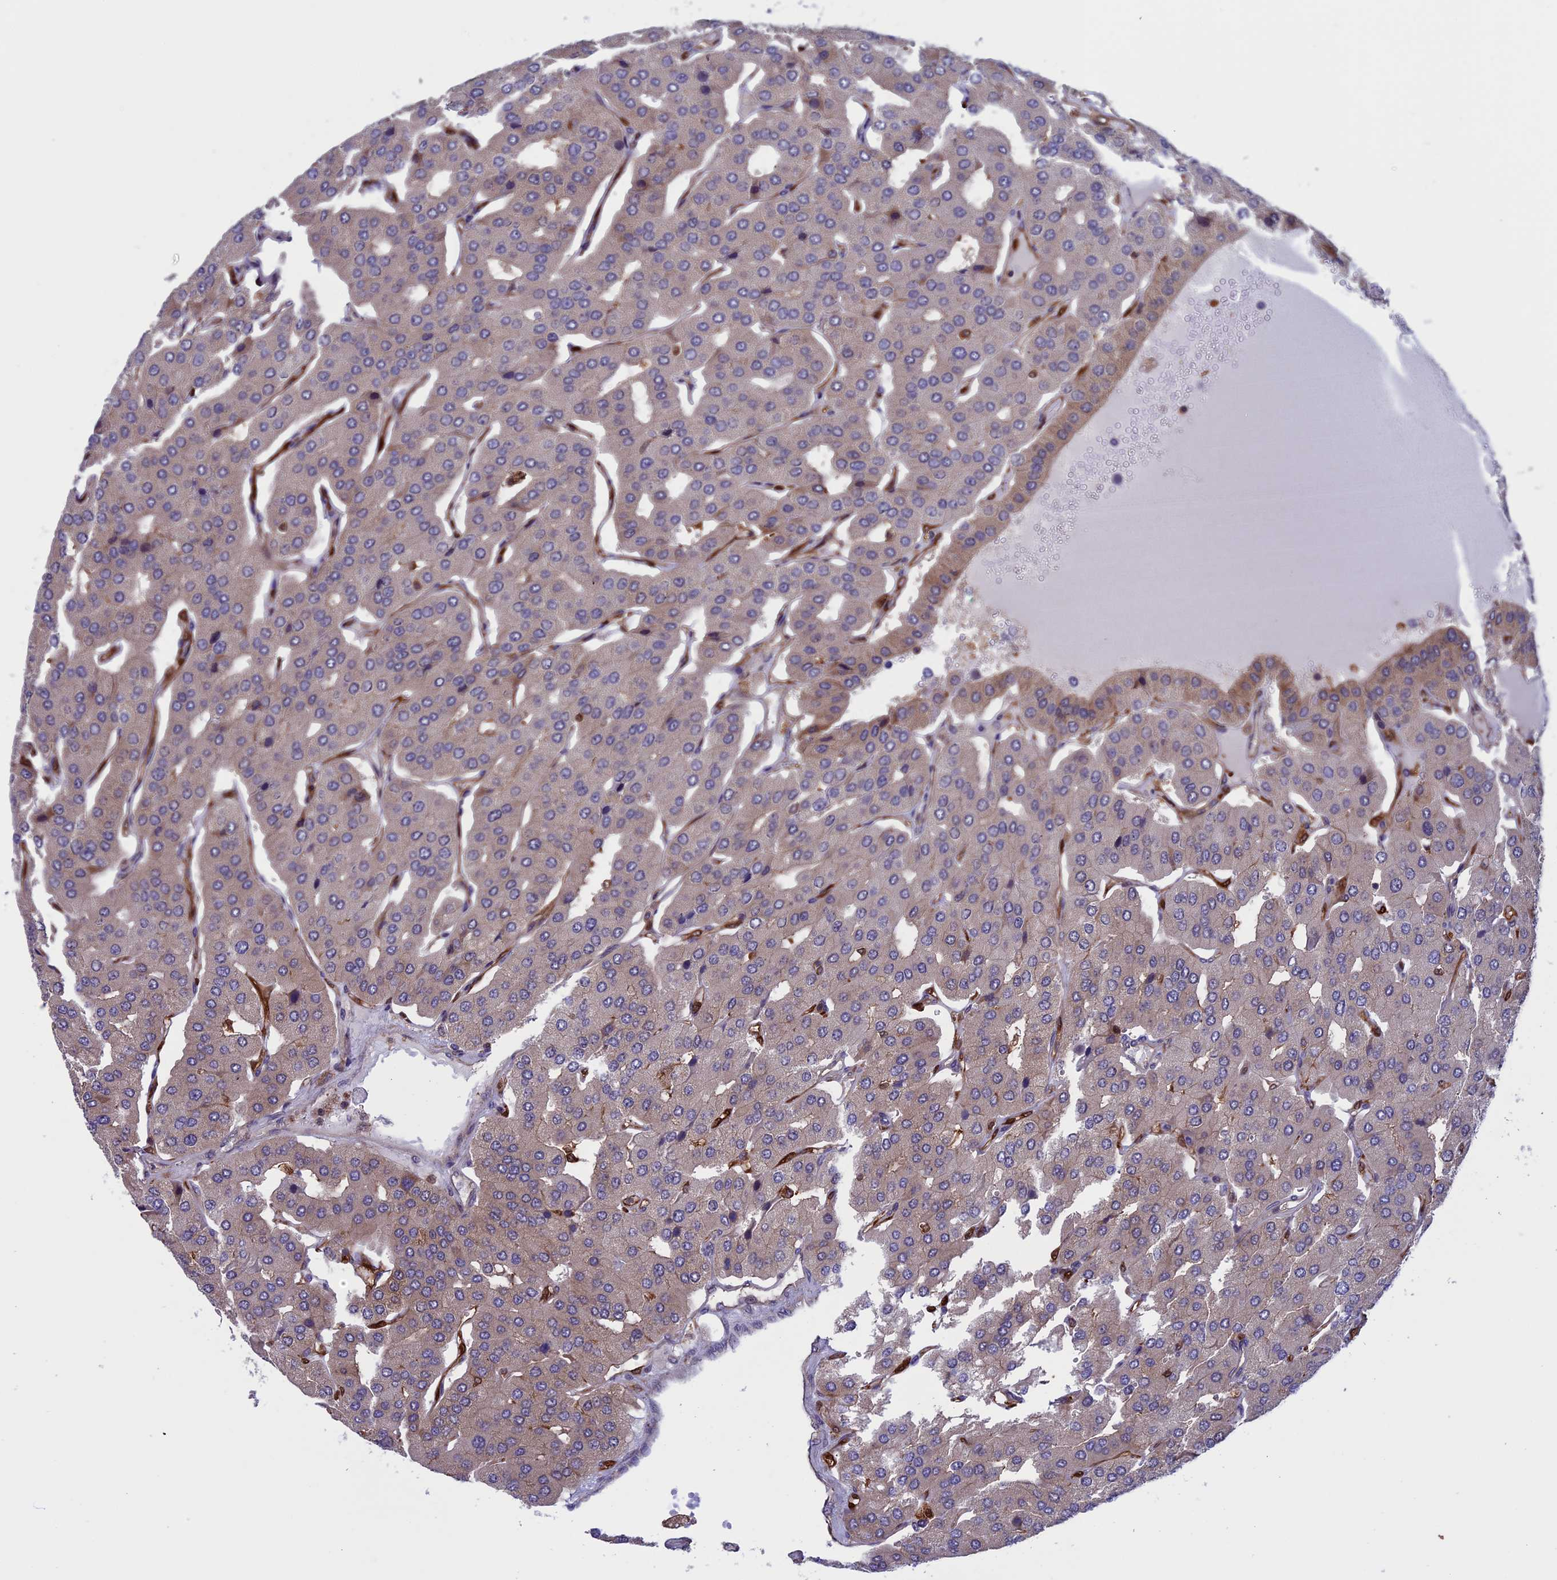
{"staining": {"intensity": "weak", "quantity": "<25%", "location": "cytoplasmic/membranous"}, "tissue": "parathyroid gland", "cell_type": "Glandular cells", "image_type": "normal", "snomed": [{"axis": "morphology", "description": "Normal tissue, NOS"}, {"axis": "morphology", "description": "Adenoma, NOS"}, {"axis": "topography", "description": "Parathyroid gland"}], "caption": "Immunohistochemistry of benign human parathyroid gland demonstrates no positivity in glandular cells.", "gene": "ARHGAP18", "patient": {"sex": "female", "age": 86}}